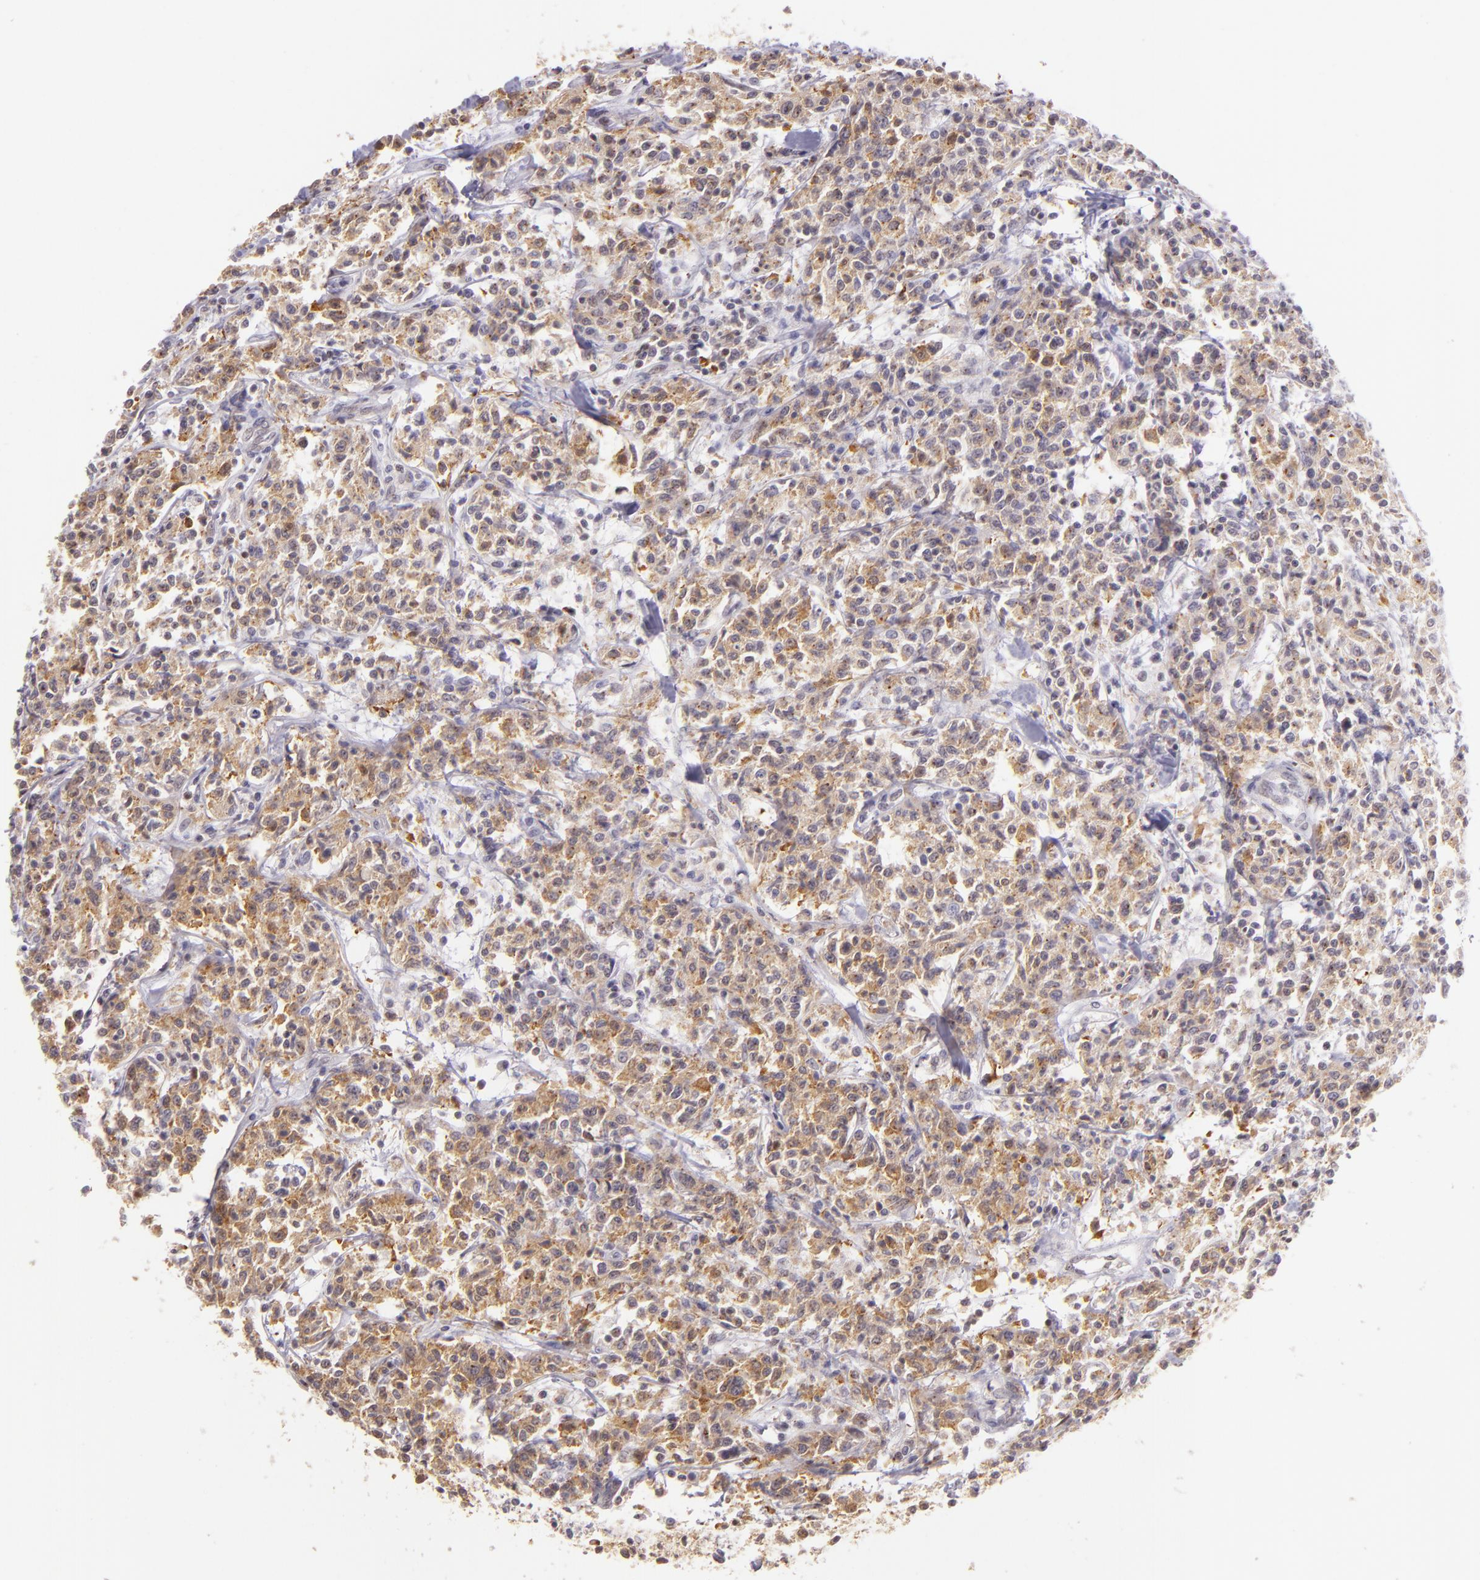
{"staining": {"intensity": "moderate", "quantity": "<25%", "location": "cytoplasmic/membranous"}, "tissue": "lymphoma", "cell_type": "Tumor cells", "image_type": "cancer", "snomed": [{"axis": "morphology", "description": "Malignant lymphoma, non-Hodgkin's type, Low grade"}, {"axis": "topography", "description": "Small intestine"}], "caption": "Moderate cytoplasmic/membranous staining is seen in about <25% of tumor cells in lymphoma.", "gene": "IMPDH1", "patient": {"sex": "female", "age": 59}}